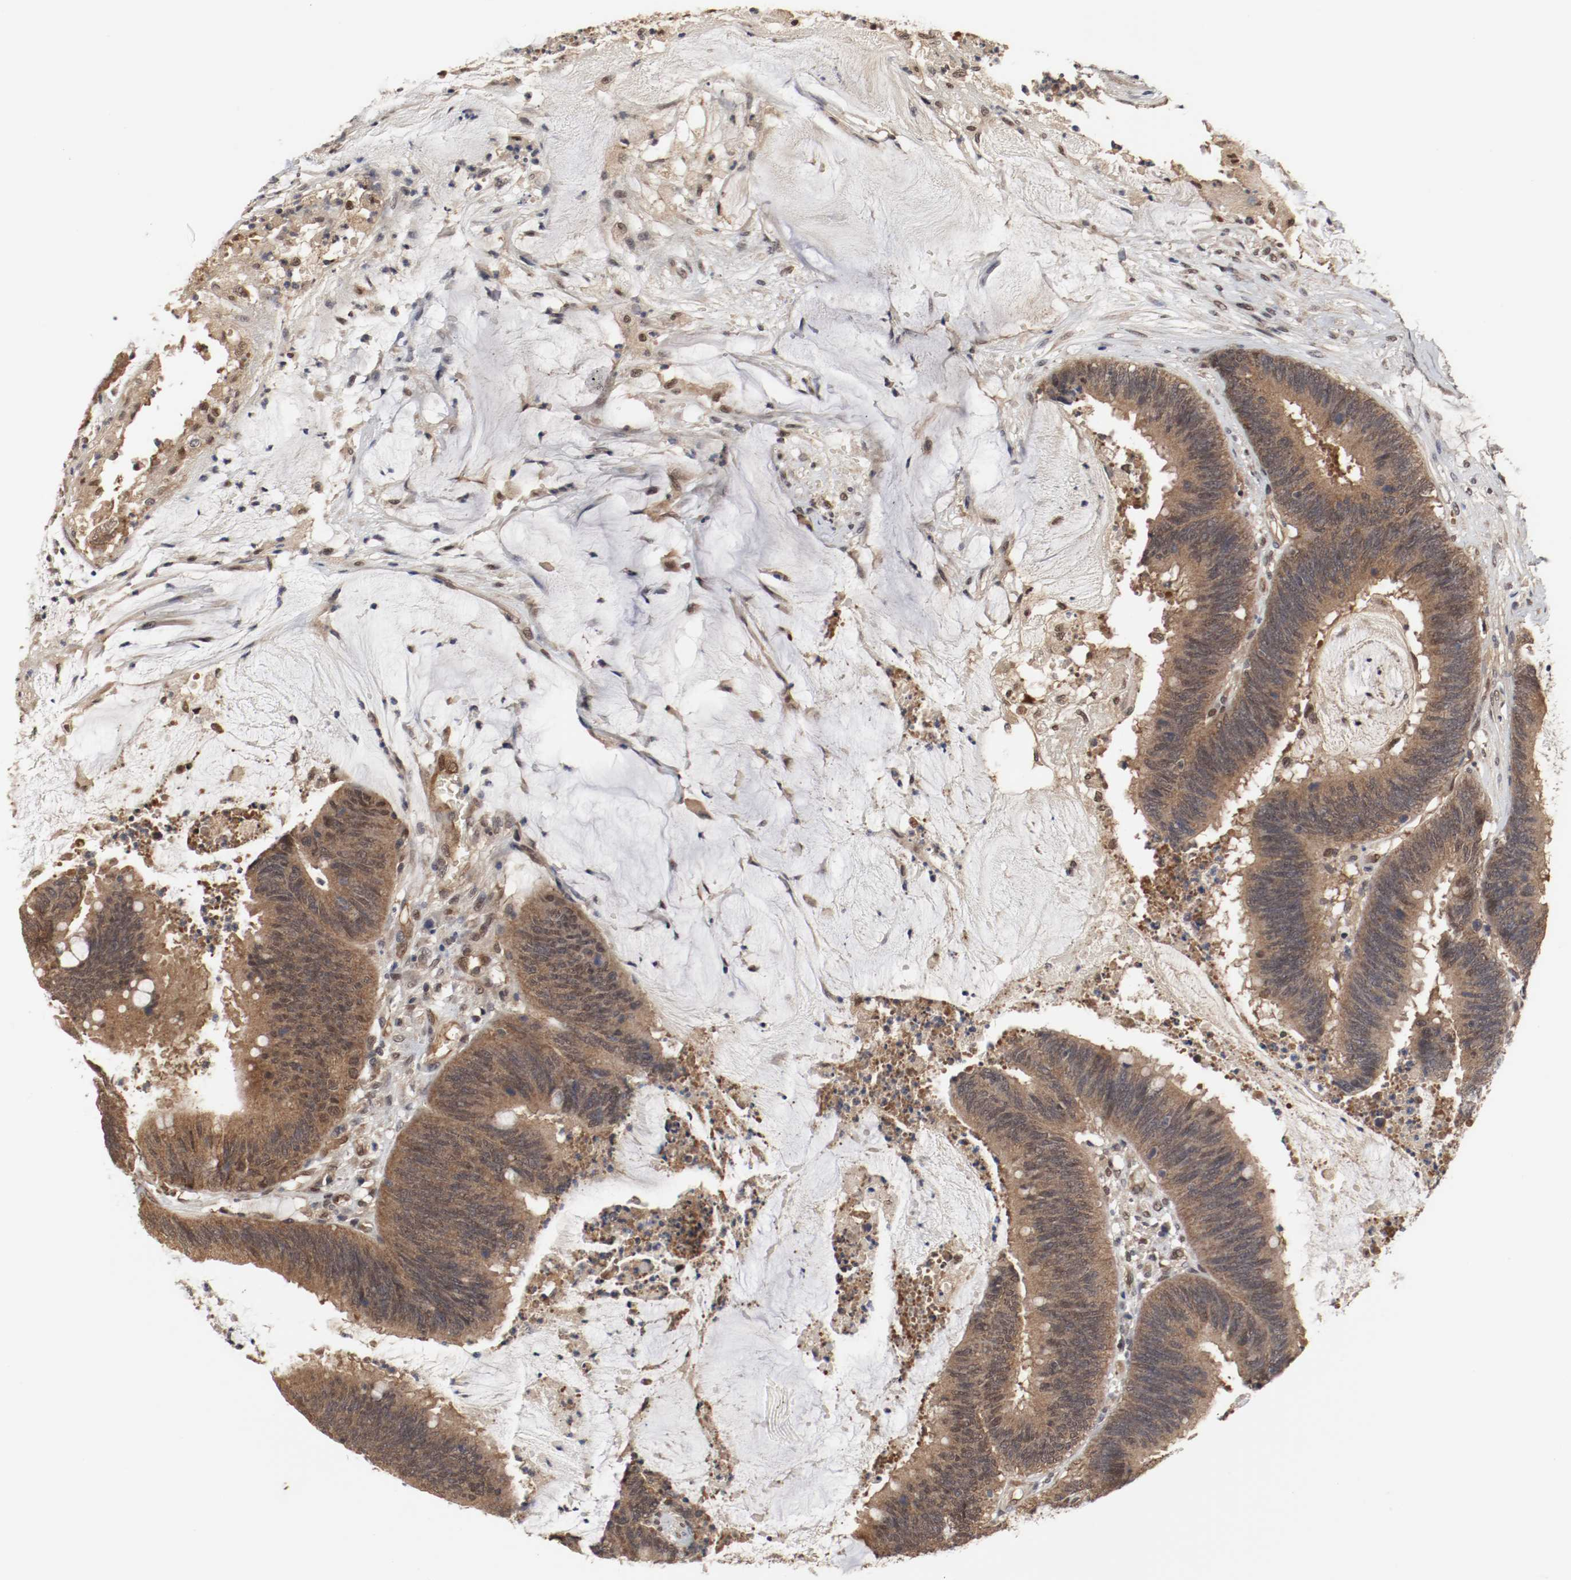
{"staining": {"intensity": "strong", "quantity": ">75%", "location": "cytoplasmic/membranous,nuclear"}, "tissue": "colorectal cancer", "cell_type": "Tumor cells", "image_type": "cancer", "snomed": [{"axis": "morphology", "description": "Adenocarcinoma, NOS"}, {"axis": "topography", "description": "Rectum"}], "caption": "Immunohistochemistry (IHC) photomicrograph of colorectal cancer (adenocarcinoma) stained for a protein (brown), which demonstrates high levels of strong cytoplasmic/membranous and nuclear staining in about >75% of tumor cells.", "gene": "AFG3L2", "patient": {"sex": "female", "age": 66}}